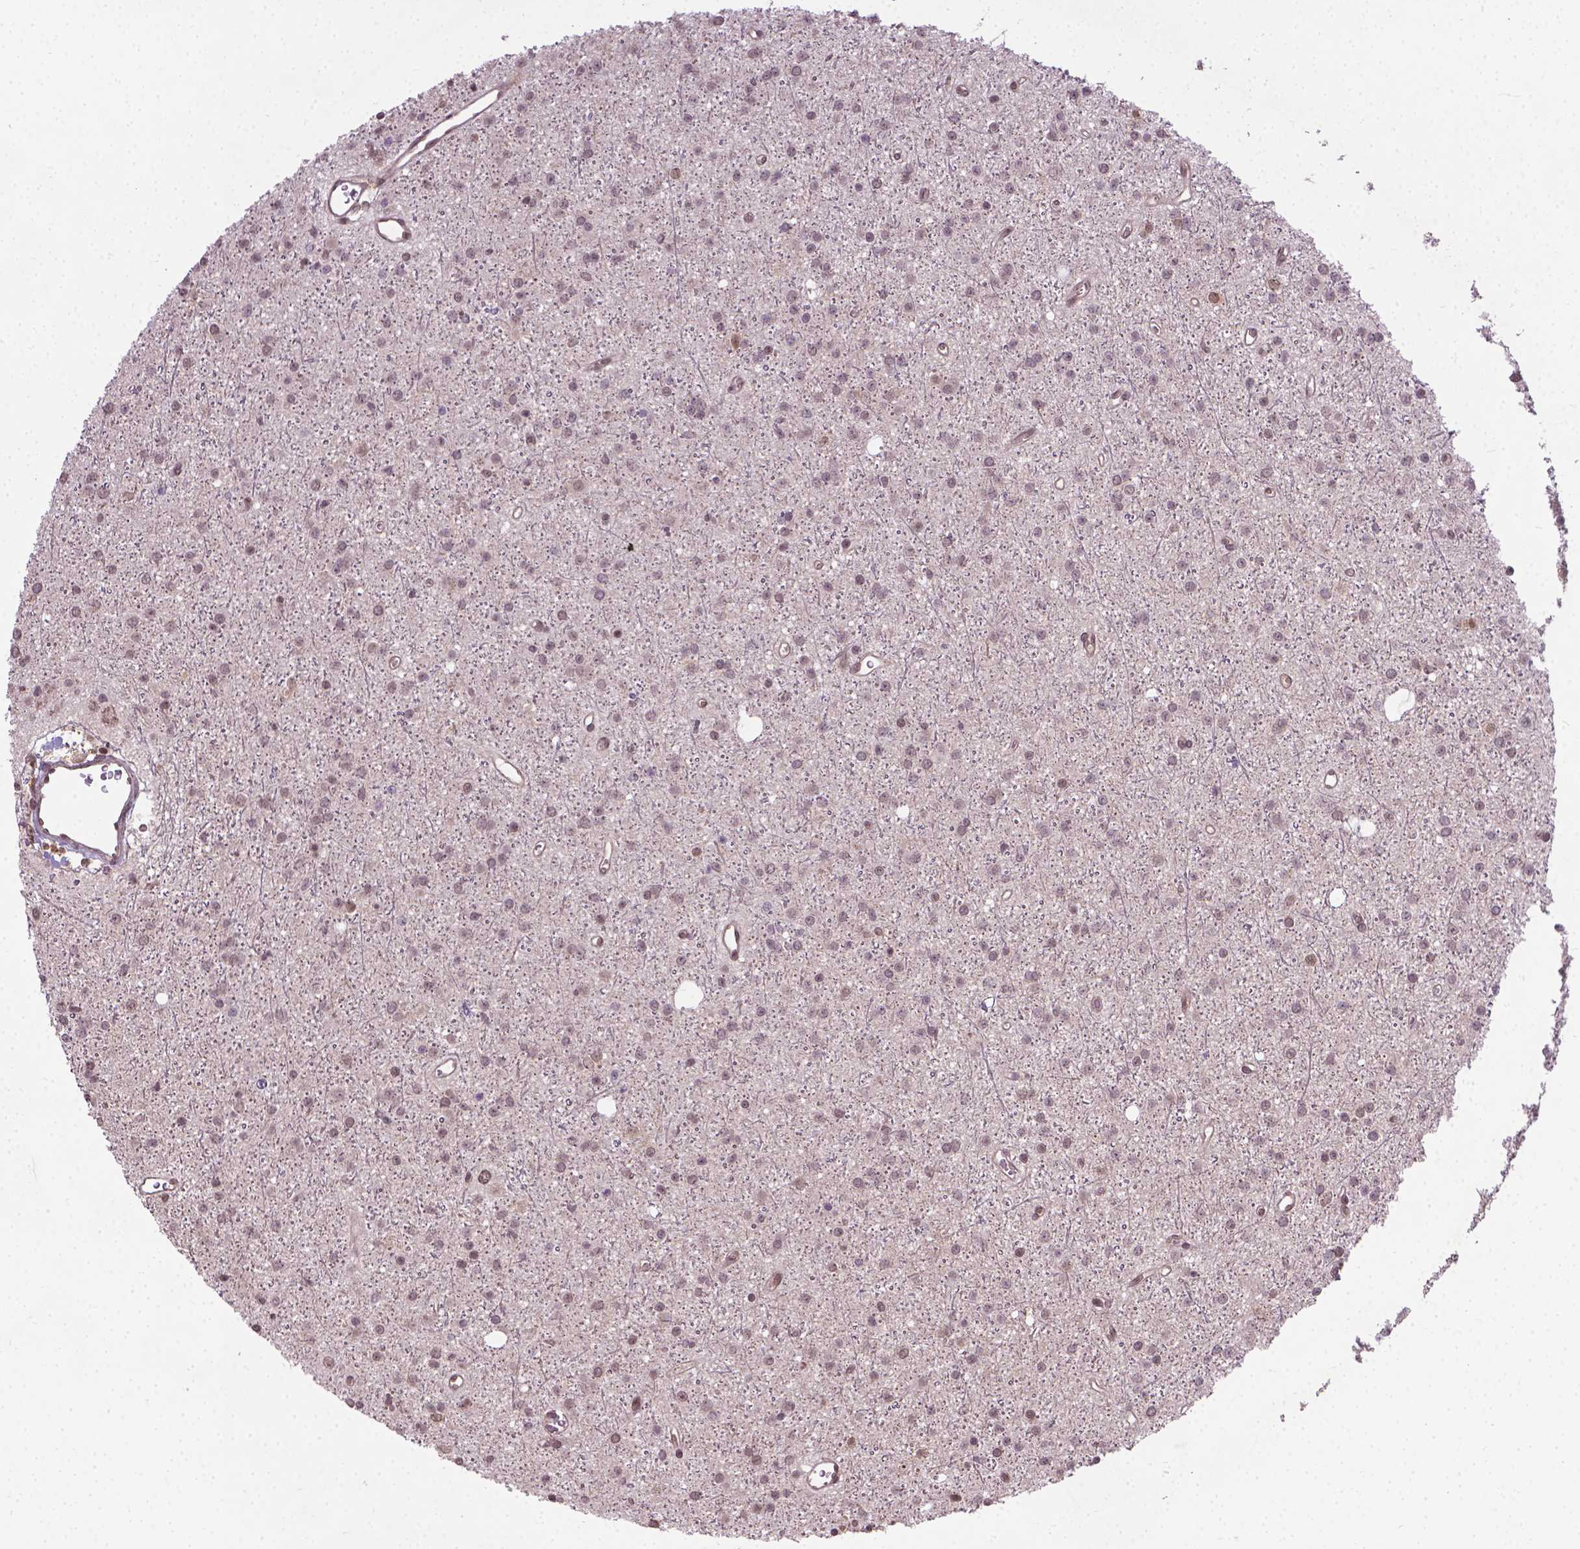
{"staining": {"intensity": "weak", "quantity": ">75%", "location": "nuclear"}, "tissue": "glioma", "cell_type": "Tumor cells", "image_type": "cancer", "snomed": [{"axis": "morphology", "description": "Glioma, malignant, Low grade"}, {"axis": "topography", "description": "Brain"}], "caption": "Immunohistochemical staining of human glioma shows weak nuclear protein positivity in approximately >75% of tumor cells. (DAB IHC with brightfield microscopy, high magnification).", "gene": "ANKRD54", "patient": {"sex": "male", "age": 27}}